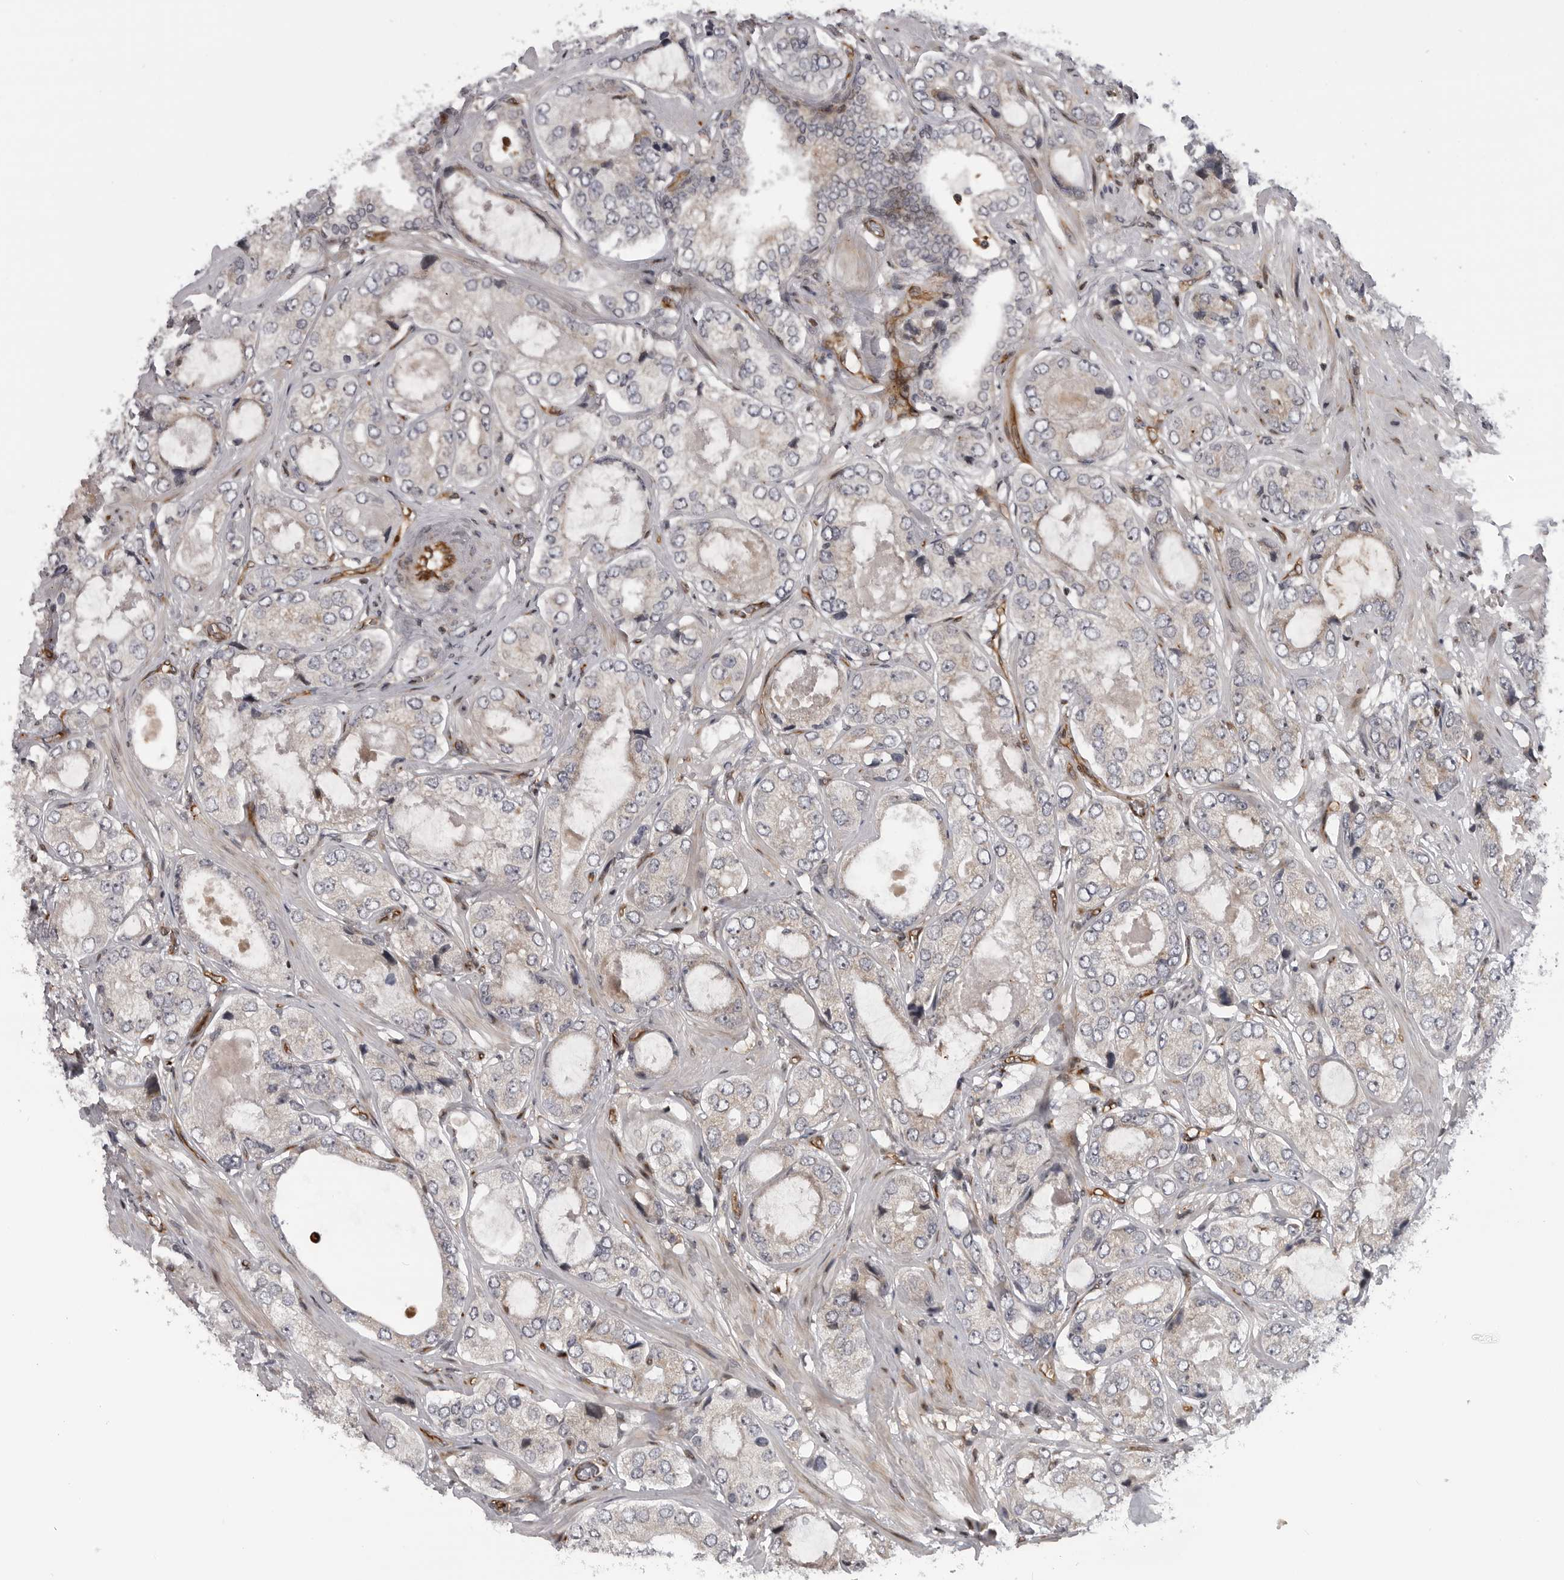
{"staining": {"intensity": "negative", "quantity": "none", "location": "none"}, "tissue": "prostate cancer", "cell_type": "Tumor cells", "image_type": "cancer", "snomed": [{"axis": "morphology", "description": "Adenocarcinoma, High grade"}, {"axis": "topography", "description": "Prostate"}], "caption": "Tumor cells show no significant staining in high-grade adenocarcinoma (prostate).", "gene": "ABL1", "patient": {"sex": "male", "age": 59}}